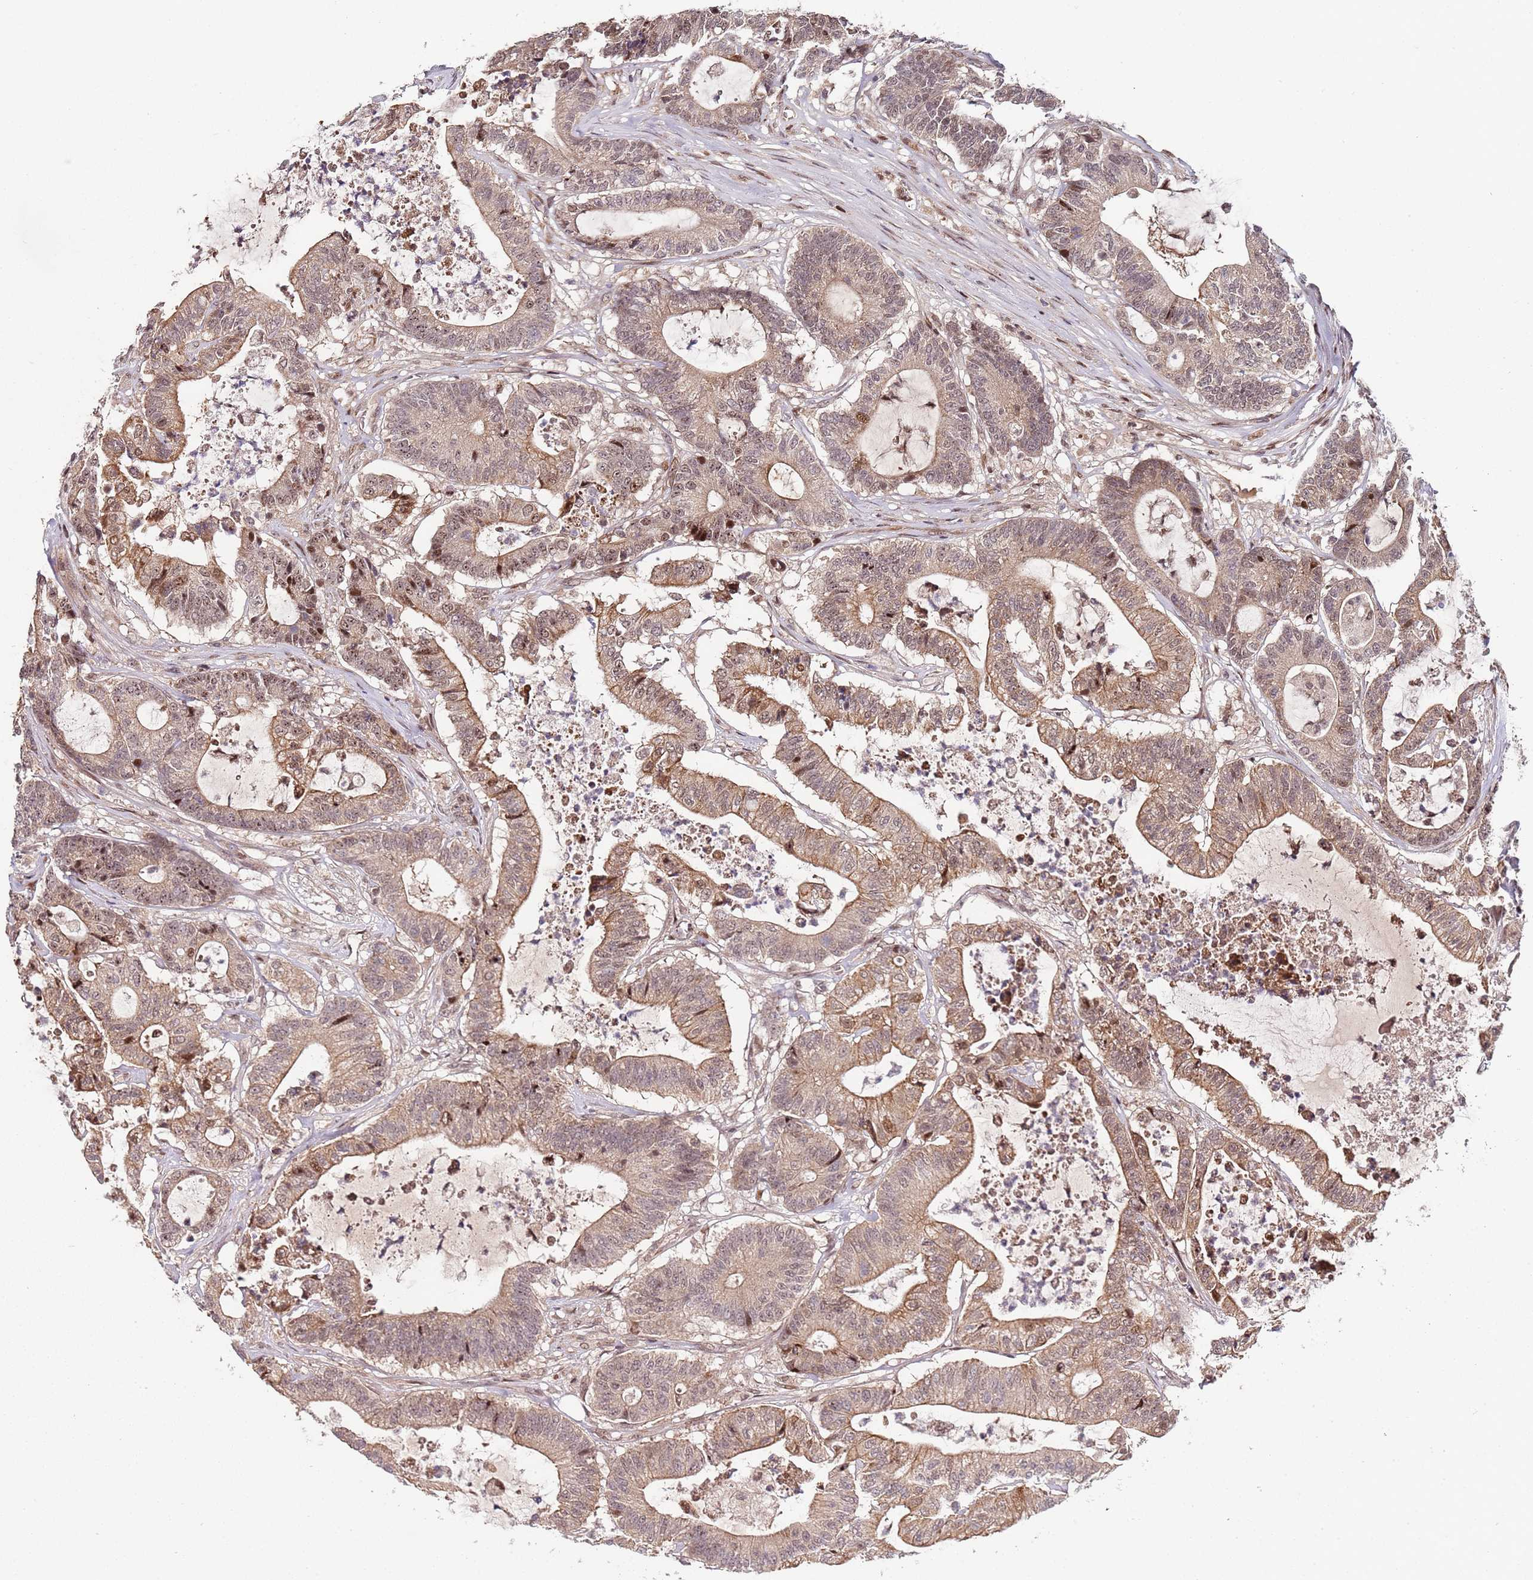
{"staining": {"intensity": "moderate", "quantity": ">75%", "location": "cytoplasmic/membranous,nuclear"}, "tissue": "colorectal cancer", "cell_type": "Tumor cells", "image_type": "cancer", "snomed": [{"axis": "morphology", "description": "Adenocarcinoma, NOS"}, {"axis": "topography", "description": "Colon"}], "caption": "This is an image of immunohistochemistry staining of colorectal adenocarcinoma, which shows moderate staining in the cytoplasmic/membranous and nuclear of tumor cells.", "gene": "EDC3", "patient": {"sex": "female", "age": 84}}